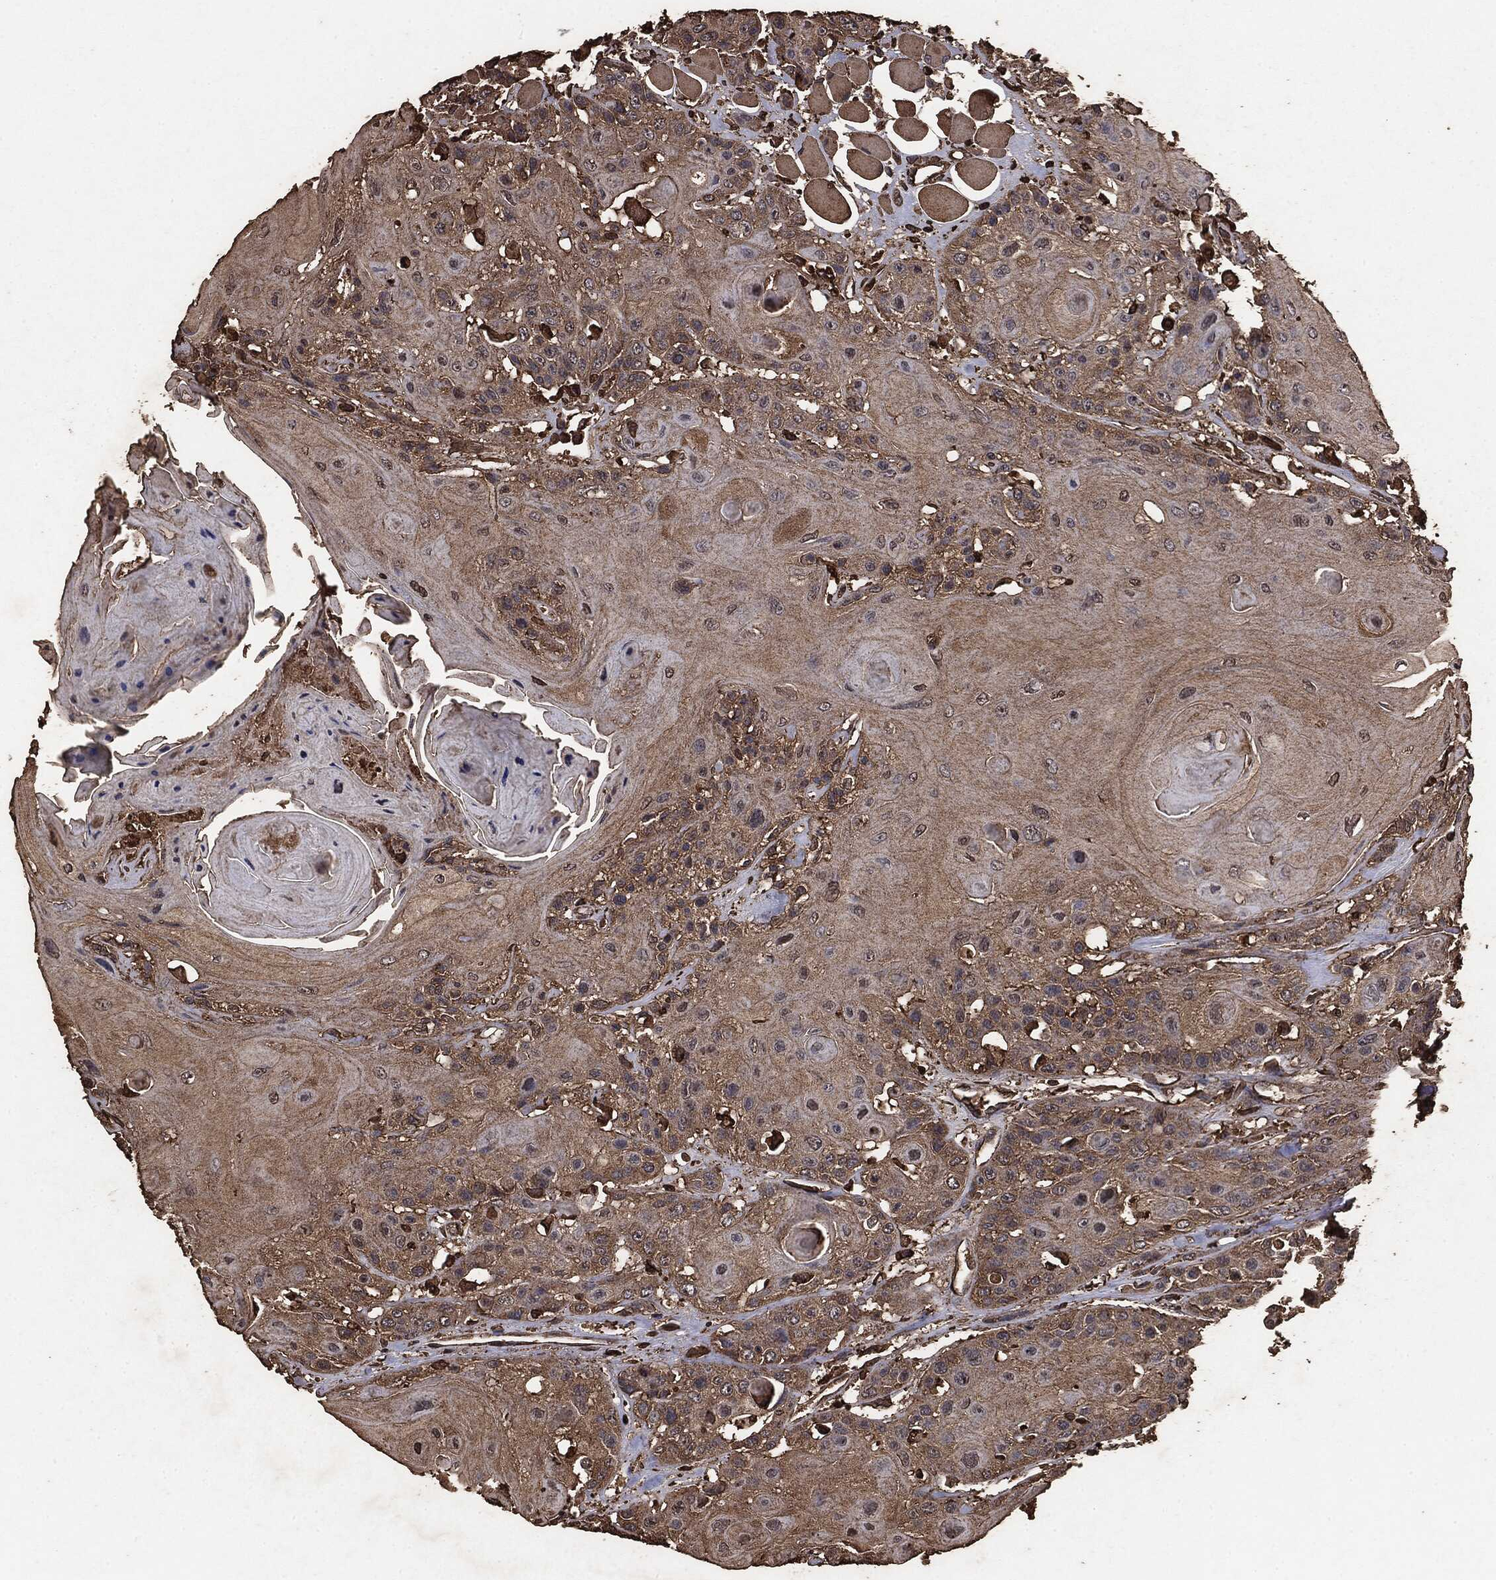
{"staining": {"intensity": "weak", "quantity": ">75%", "location": "cytoplasmic/membranous"}, "tissue": "head and neck cancer", "cell_type": "Tumor cells", "image_type": "cancer", "snomed": [{"axis": "morphology", "description": "Squamous cell carcinoma, NOS"}, {"axis": "topography", "description": "Head-Neck"}], "caption": "Squamous cell carcinoma (head and neck) was stained to show a protein in brown. There is low levels of weak cytoplasmic/membranous staining in approximately >75% of tumor cells.", "gene": "MTOR", "patient": {"sex": "female", "age": 59}}